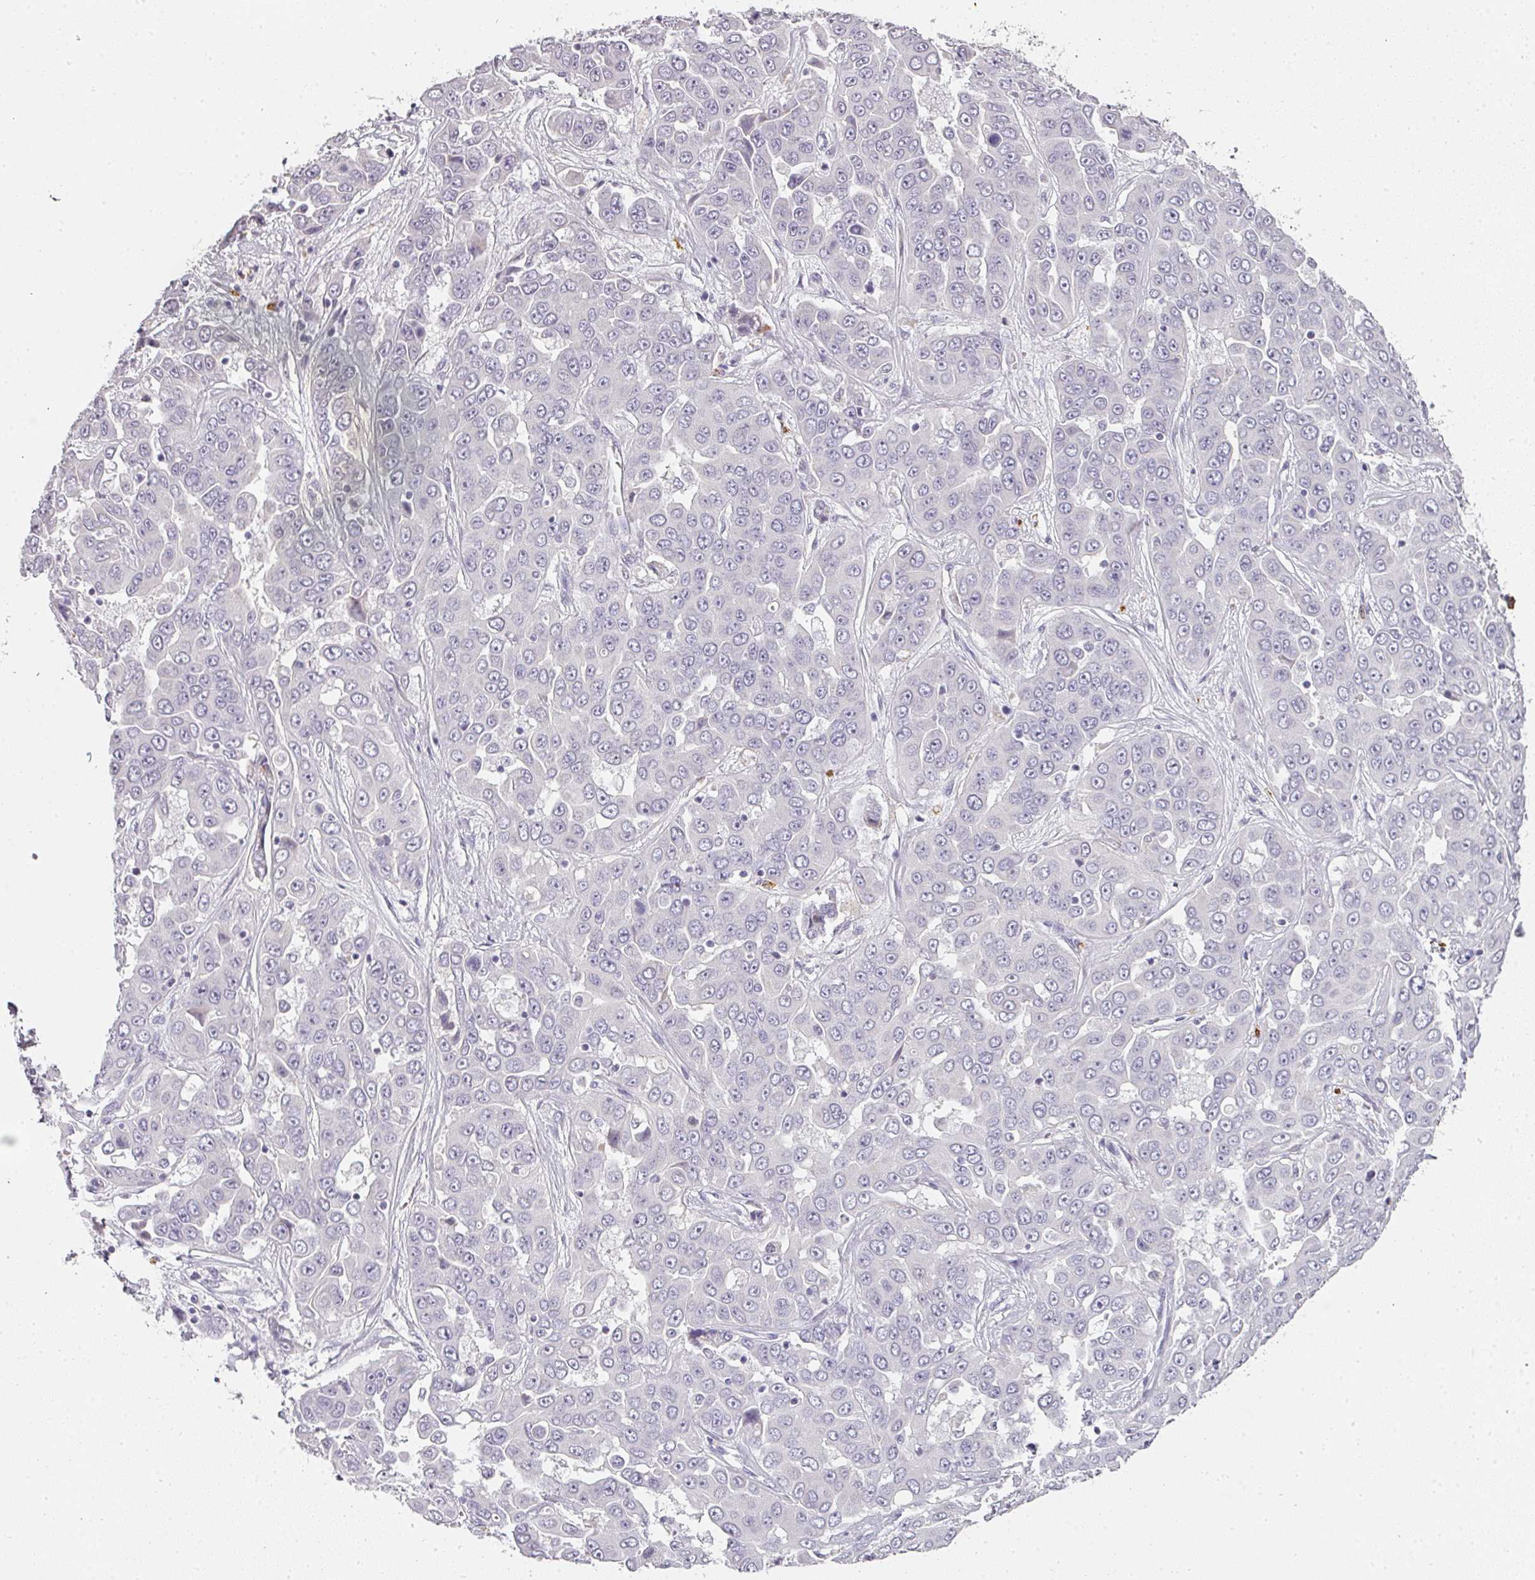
{"staining": {"intensity": "negative", "quantity": "none", "location": "none"}, "tissue": "liver cancer", "cell_type": "Tumor cells", "image_type": "cancer", "snomed": [{"axis": "morphology", "description": "Cholangiocarcinoma"}, {"axis": "topography", "description": "Liver"}], "caption": "Immunohistochemical staining of human cholangiocarcinoma (liver) displays no significant staining in tumor cells.", "gene": "CAMP", "patient": {"sex": "female", "age": 52}}